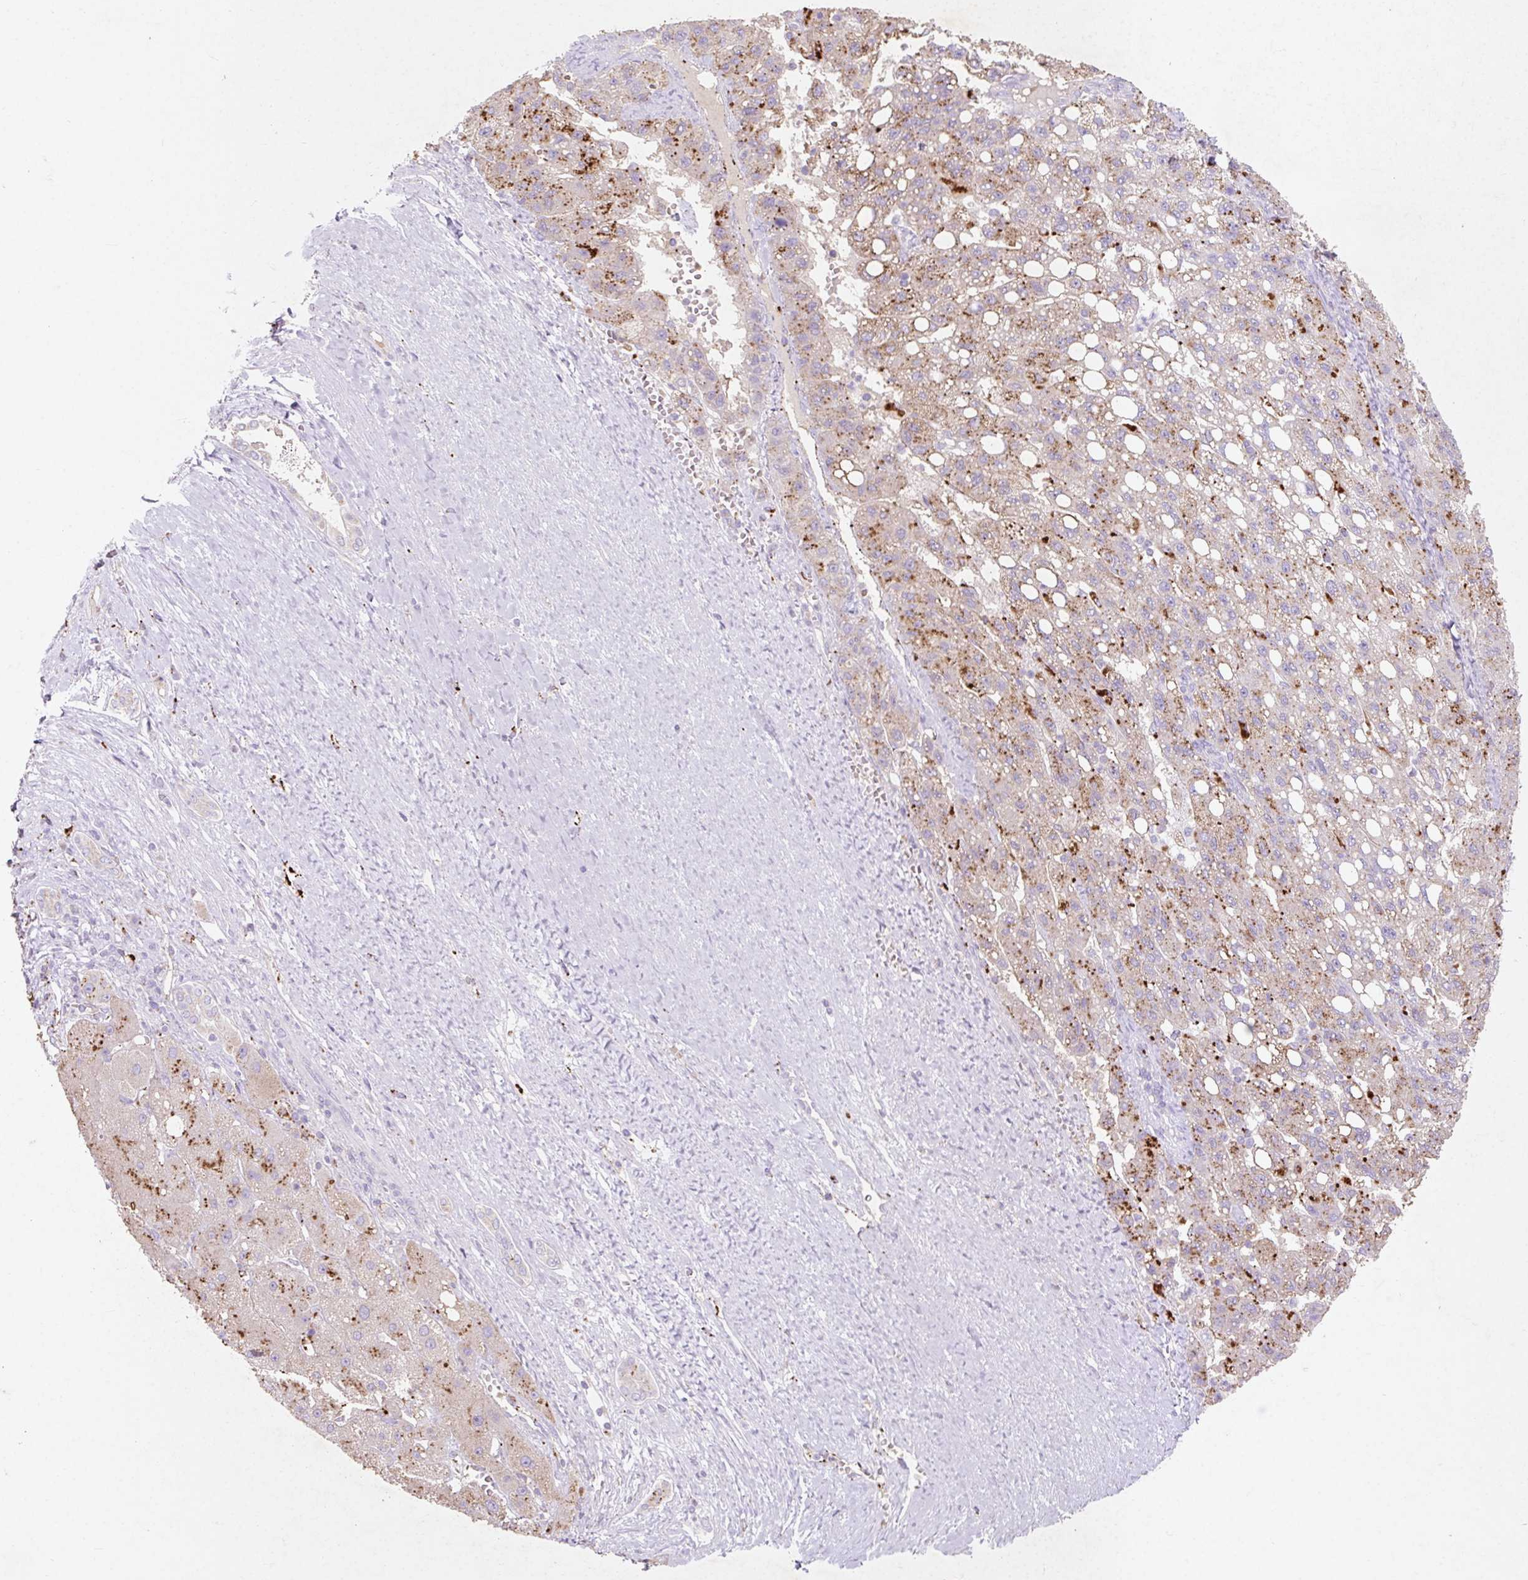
{"staining": {"intensity": "moderate", "quantity": ">75%", "location": "cytoplasmic/membranous"}, "tissue": "liver cancer", "cell_type": "Tumor cells", "image_type": "cancer", "snomed": [{"axis": "morphology", "description": "Carcinoma, Hepatocellular, NOS"}, {"axis": "topography", "description": "Liver"}], "caption": "This photomicrograph demonstrates hepatocellular carcinoma (liver) stained with IHC to label a protein in brown. The cytoplasmic/membranous of tumor cells show moderate positivity for the protein. Nuclei are counter-stained blue.", "gene": "HEXA", "patient": {"sex": "female", "age": 82}}